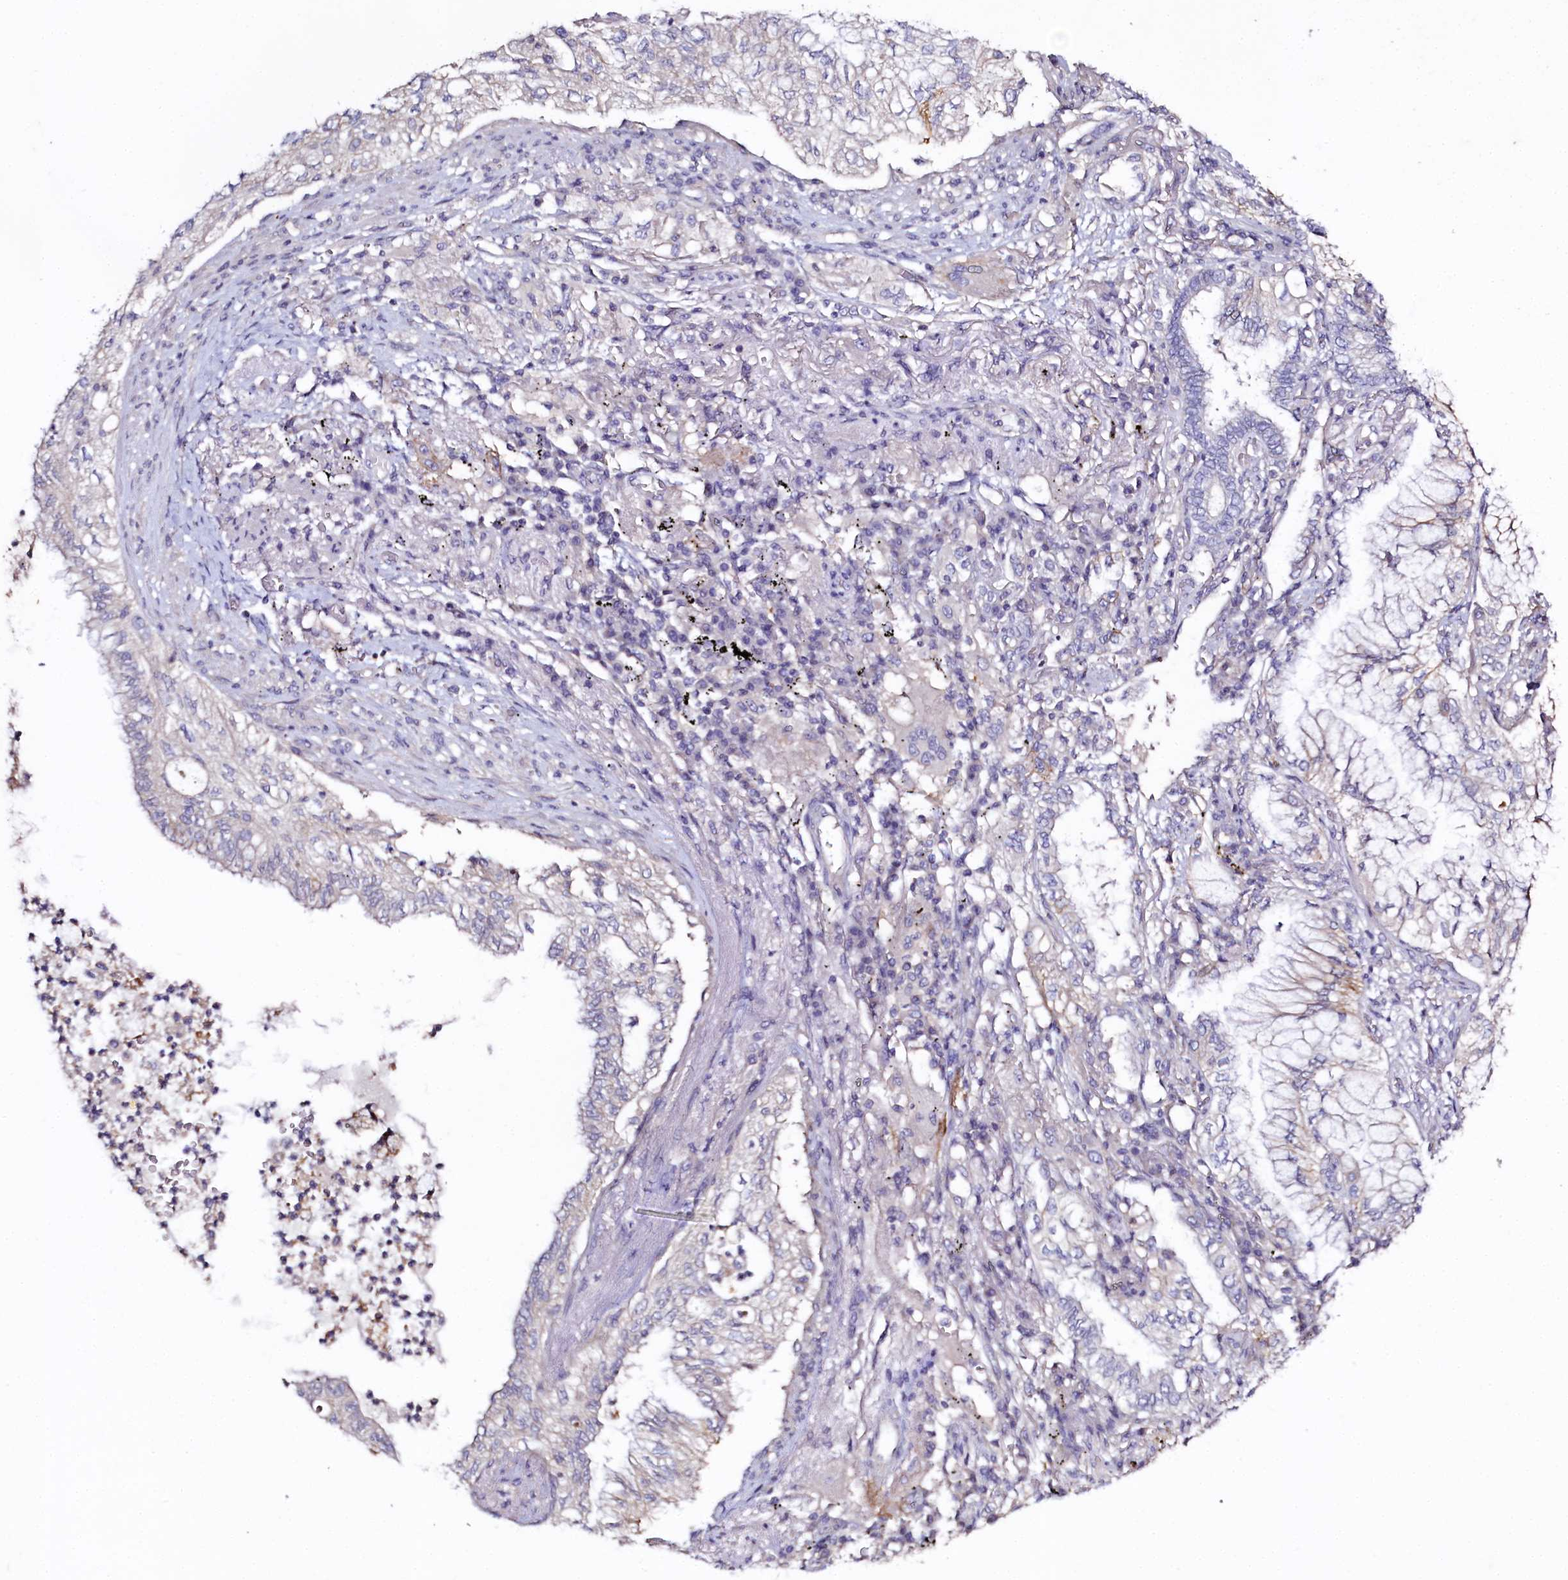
{"staining": {"intensity": "negative", "quantity": "none", "location": "none"}, "tissue": "lung cancer", "cell_type": "Tumor cells", "image_type": "cancer", "snomed": [{"axis": "morphology", "description": "Adenocarcinoma, NOS"}, {"axis": "topography", "description": "Lung"}], "caption": "High magnification brightfield microscopy of lung cancer (adenocarcinoma) stained with DAB (brown) and counterstained with hematoxylin (blue): tumor cells show no significant expression.", "gene": "PDE6D", "patient": {"sex": "female", "age": 70}}